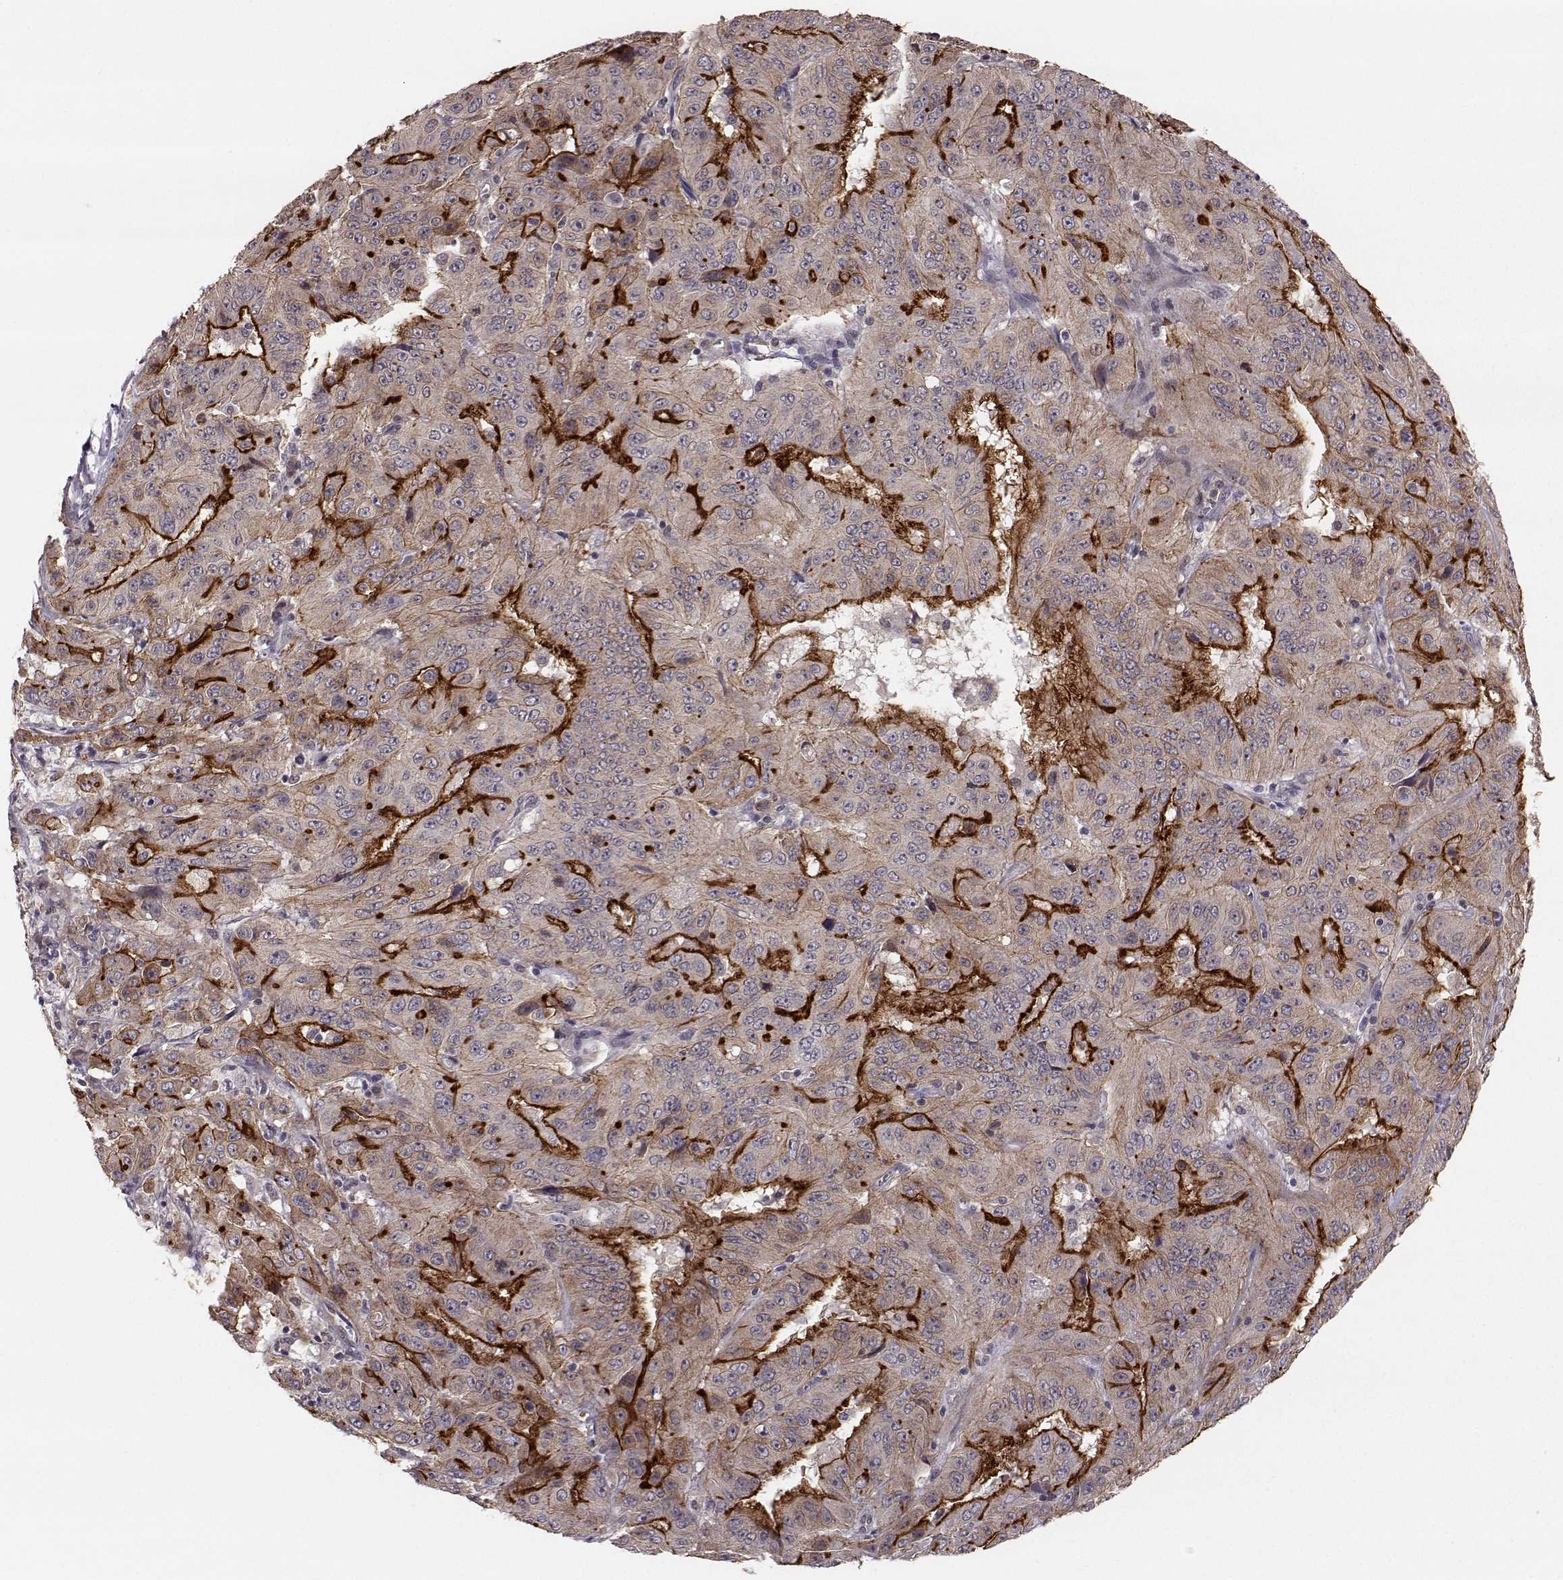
{"staining": {"intensity": "strong", "quantity": "25%-75%", "location": "cytoplasmic/membranous"}, "tissue": "pancreatic cancer", "cell_type": "Tumor cells", "image_type": "cancer", "snomed": [{"axis": "morphology", "description": "Adenocarcinoma, NOS"}, {"axis": "topography", "description": "Pancreas"}], "caption": "Human adenocarcinoma (pancreatic) stained with a brown dye displays strong cytoplasmic/membranous positive positivity in approximately 25%-75% of tumor cells.", "gene": "PLEKHG3", "patient": {"sex": "male", "age": 63}}